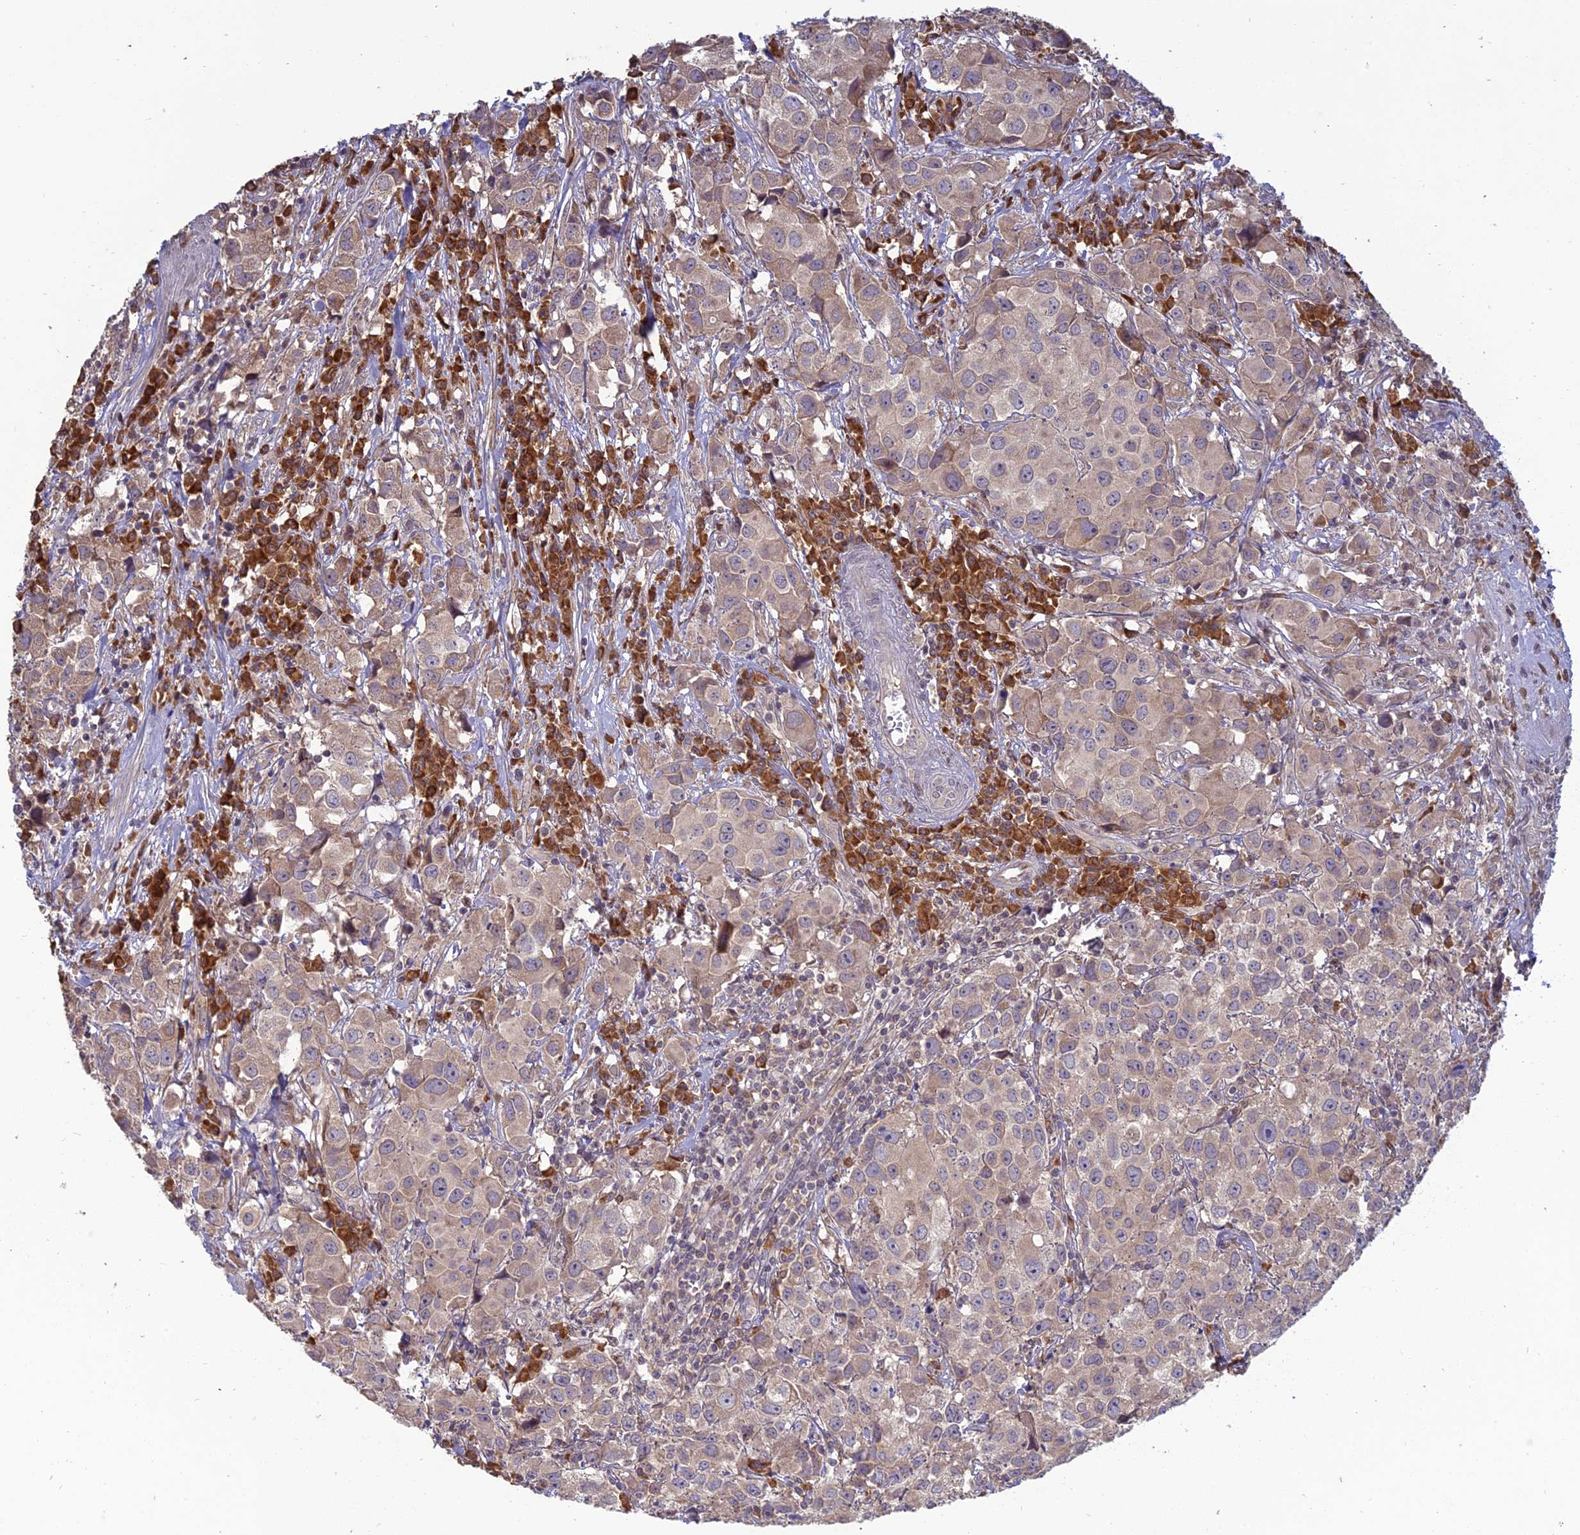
{"staining": {"intensity": "weak", "quantity": "25%-75%", "location": "cytoplasmic/membranous"}, "tissue": "urothelial cancer", "cell_type": "Tumor cells", "image_type": "cancer", "snomed": [{"axis": "morphology", "description": "Urothelial carcinoma, High grade"}, {"axis": "topography", "description": "Urinary bladder"}], "caption": "Weak cytoplasmic/membranous protein staining is appreciated in about 25%-75% of tumor cells in high-grade urothelial carcinoma.", "gene": "TMEM208", "patient": {"sex": "female", "age": 75}}